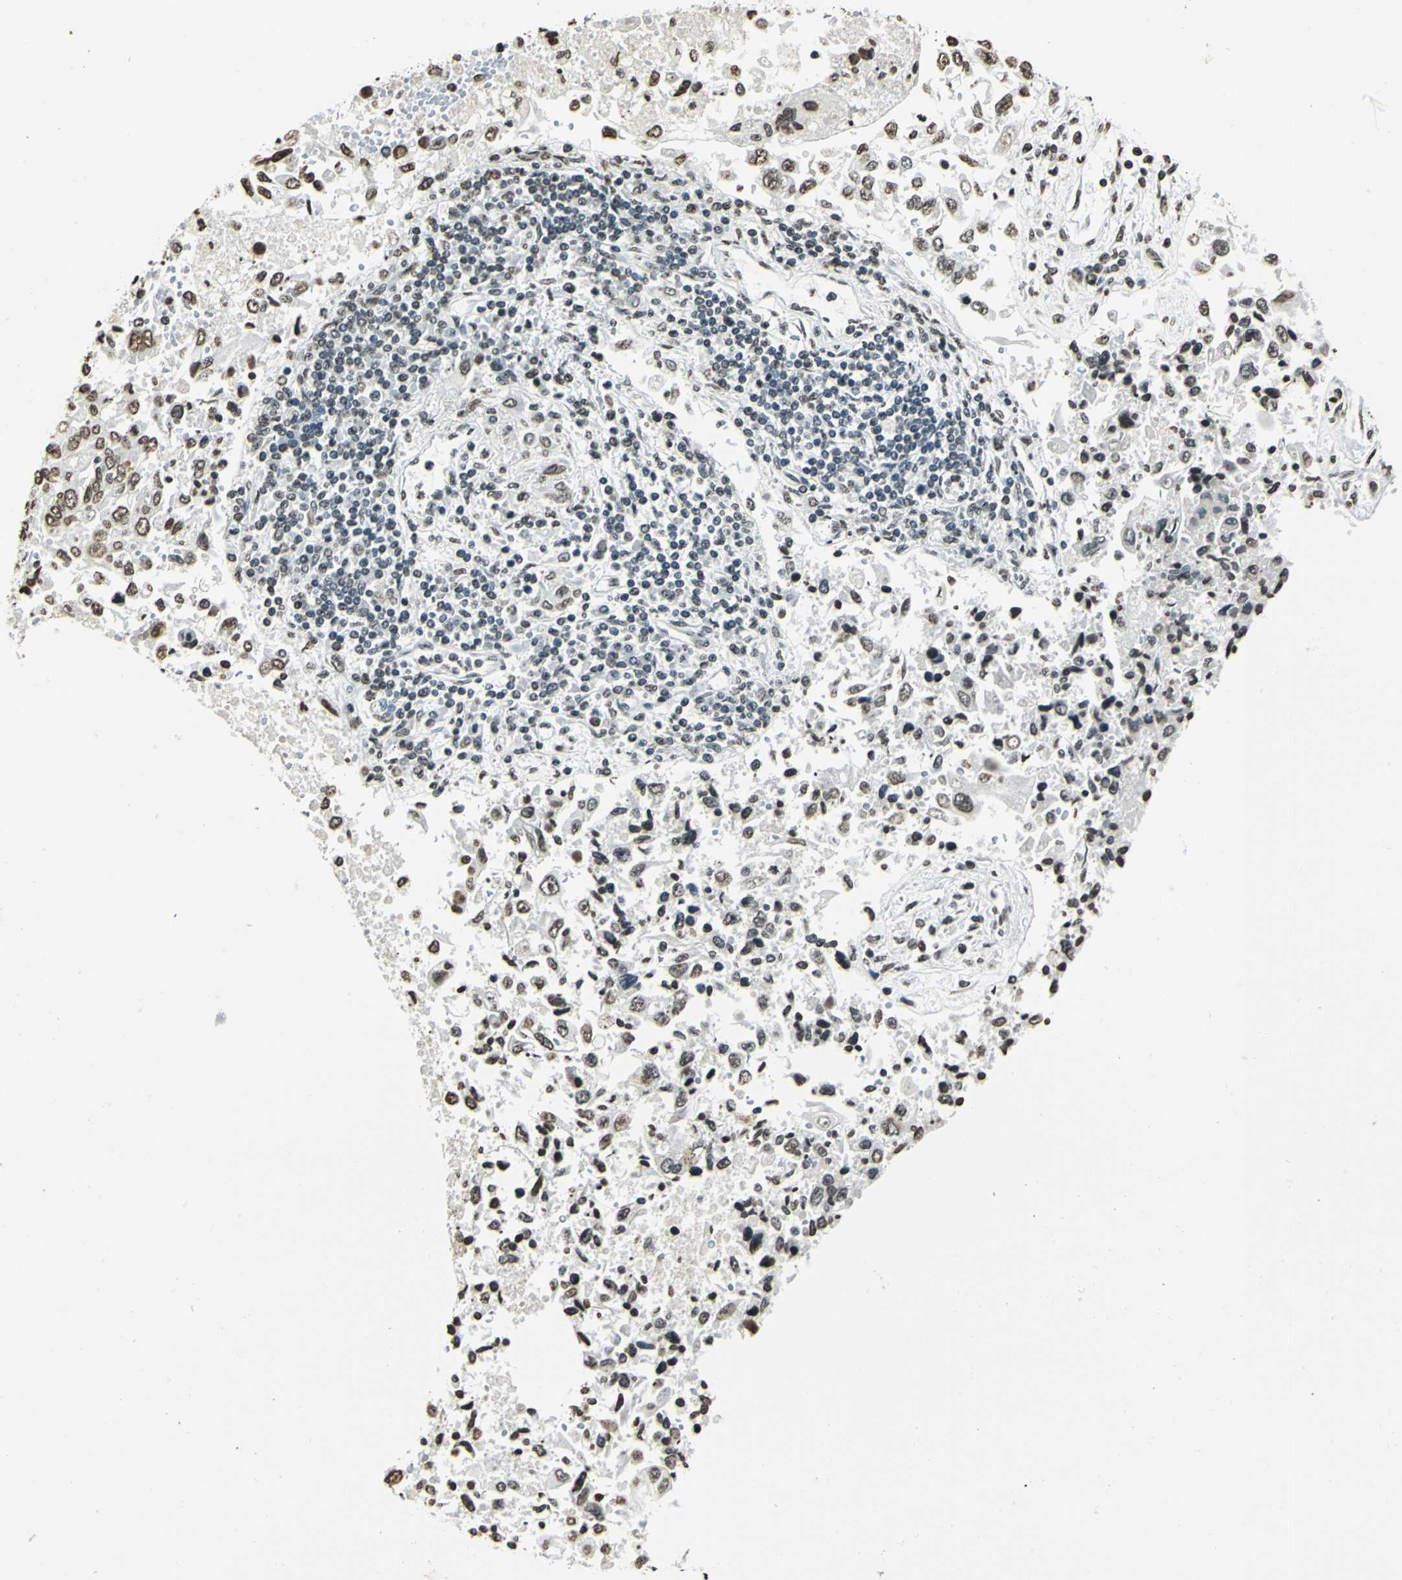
{"staining": {"intensity": "moderate", "quantity": ">75%", "location": "nuclear"}, "tissue": "lung cancer", "cell_type": "Tumor cells", "image_type": "cancer", "snomed": [{"axis": "morphology", "description": "Adenocarcinoma, NOS"}, {"axis": "topography", "description": "Lung"}], "caption": "This is a photomicrograph of immunohistochemistry staining of adenocarcinoma (lung), which shows moderate staining in the nuclear of tumor cells.", "gene": "MCM4", "patient": {"sex": "male", "age": 84}}